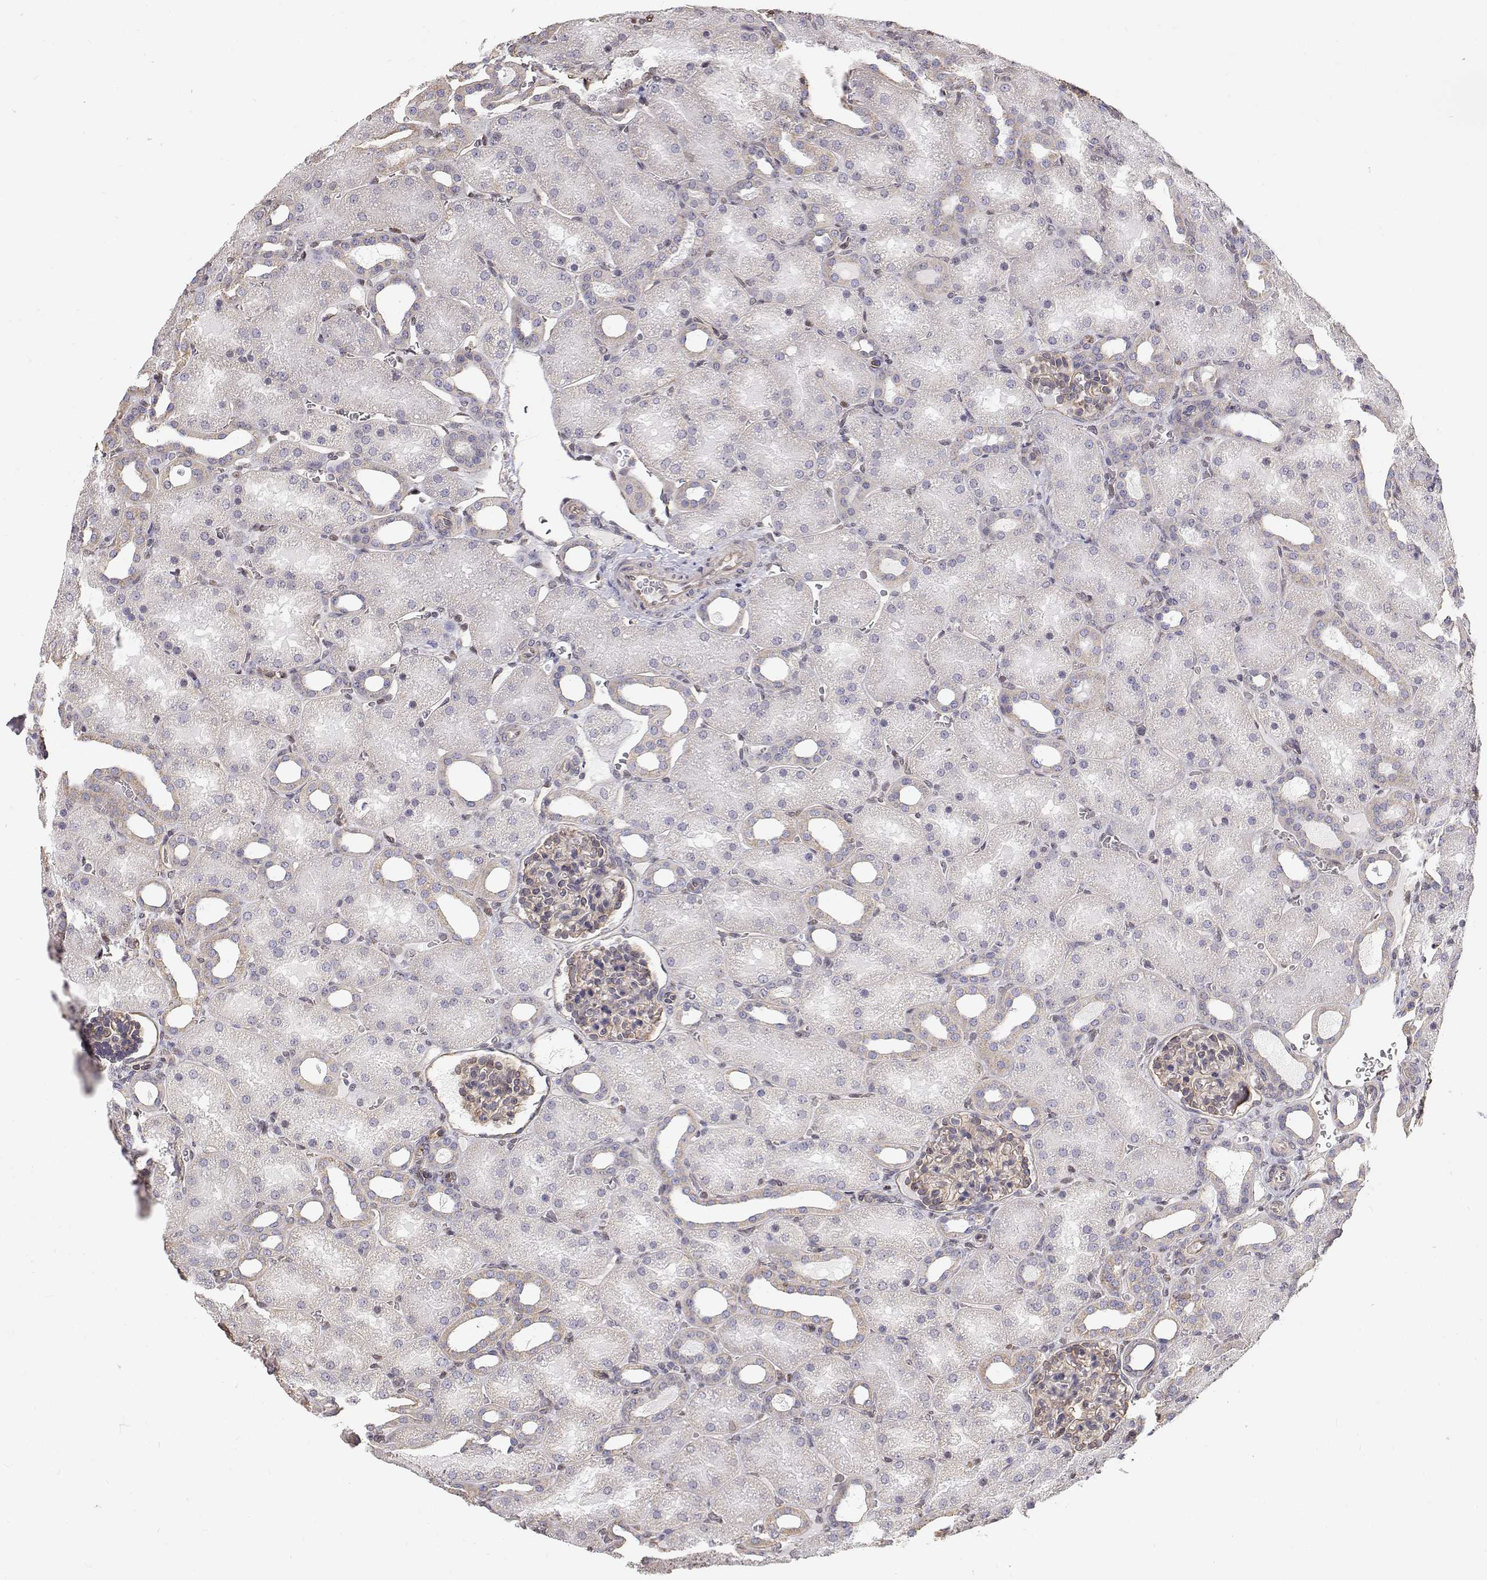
{"staining": {"intensity": "weak", "quantity": "<25%", "location": "cytoplasmic/membranous"}, "tissue": "kidney", "cell_type": "Cells in glomeruli", "image_type": "normal", "snomed": [{"axis": "morphology", "description": "Normal tissue, NOS"}, {"axis": "topography", "description": "Kidney"}], "caption": "The immunohistochemistry photomicrograph has no significant staining in cells in glomeruli of kidney. (Brightfield microscopy of DAB IHC at high magnification).", "gene": "GSDMA", "patient": {"sex": "male", "age": 2}}